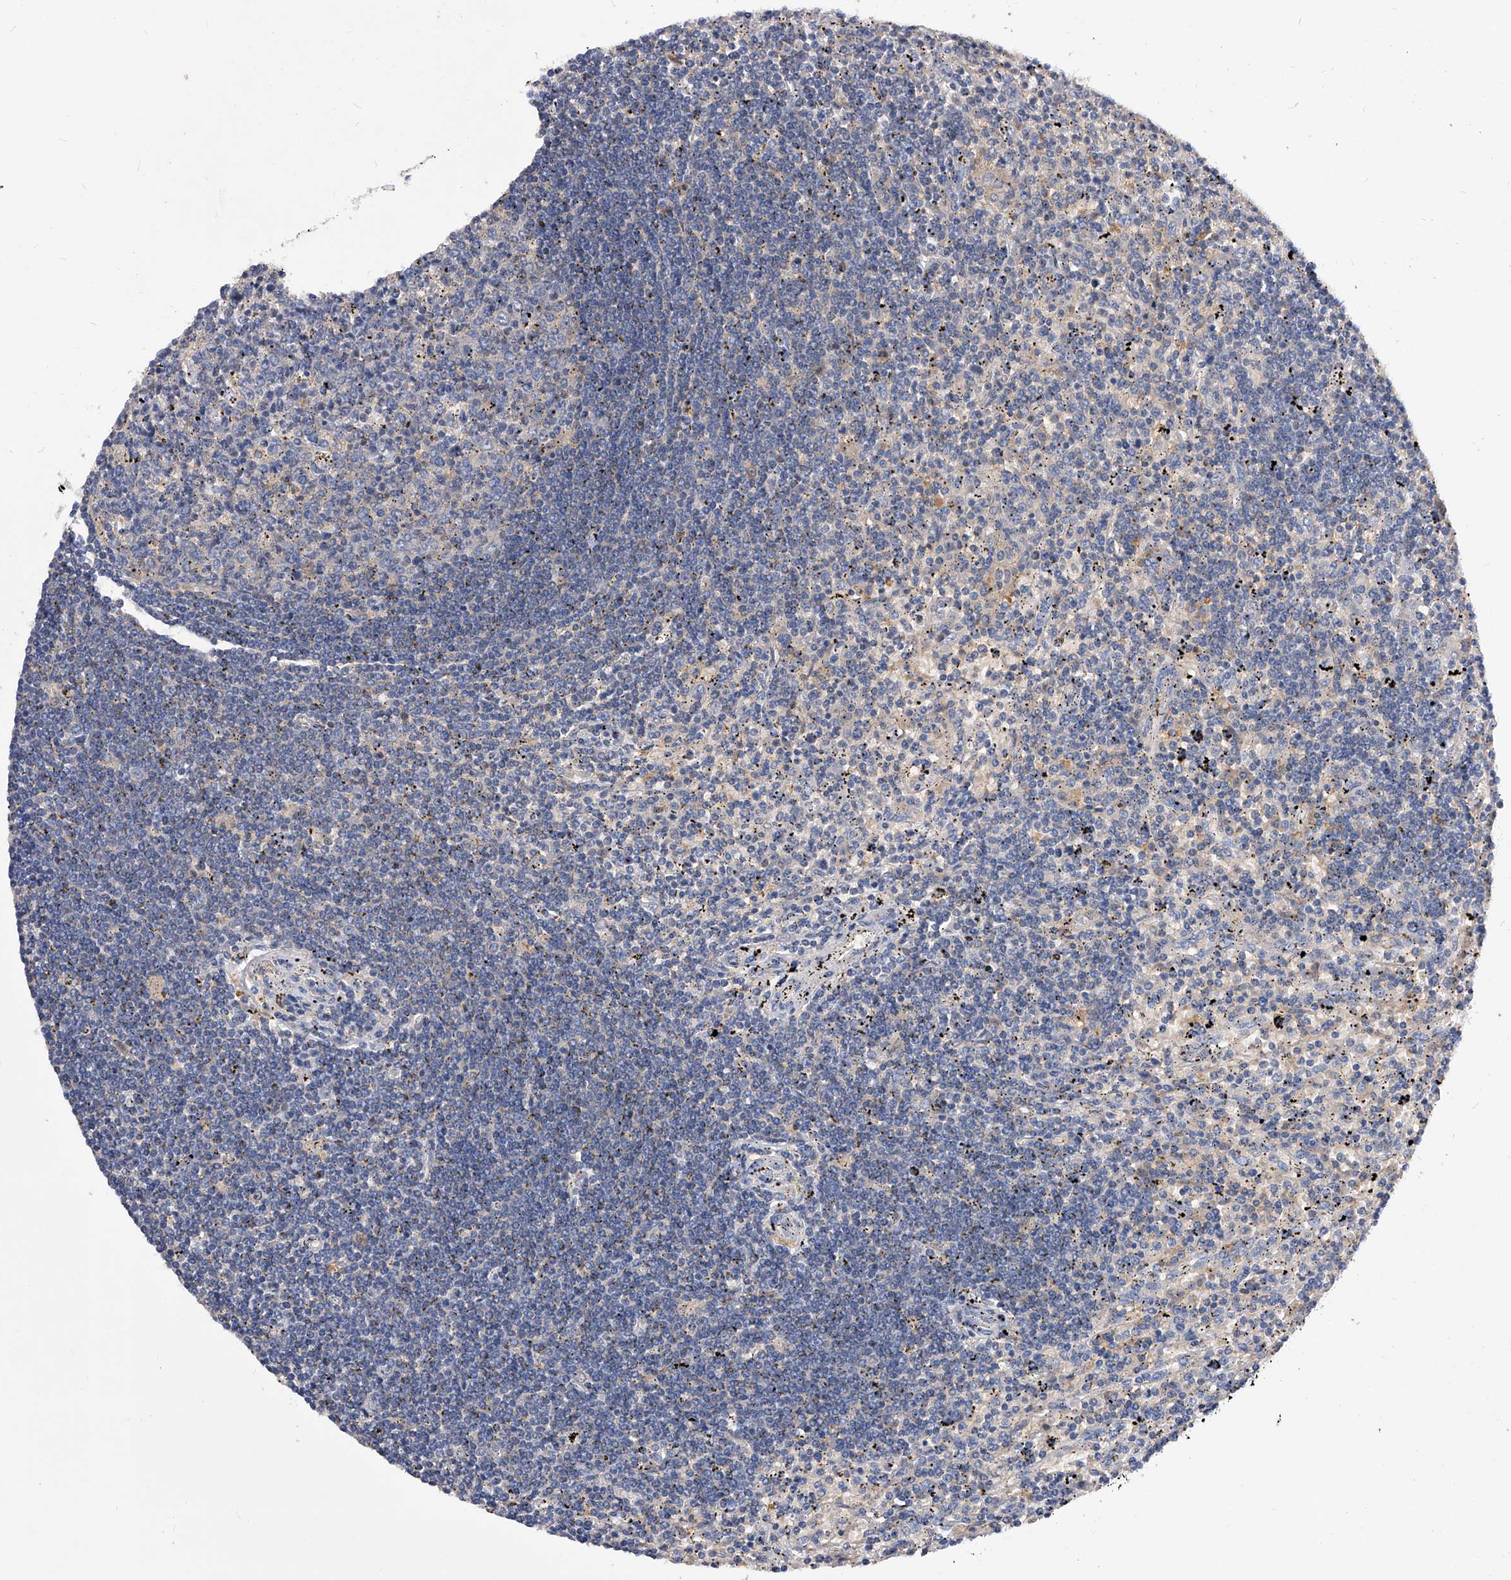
{"staining": {"intensity": "negative", "quantity": "none", "location": "none"}, "tissue": "lymphoma", "cell_type": "Tumor cells", "image_type": "cancer", "snomed": [{"axis": "morphology", "description": "Malignant lymphoma, non-Hodgkin's type, Low grade"}, {"axis": "topography", "description": "Spleen"}], "caption": "Photomicrograph shows no significant protein positivity in tumor cells of lymphoma.", "gene": "APEH", "patient": {"sex": "male", "age": 76}}